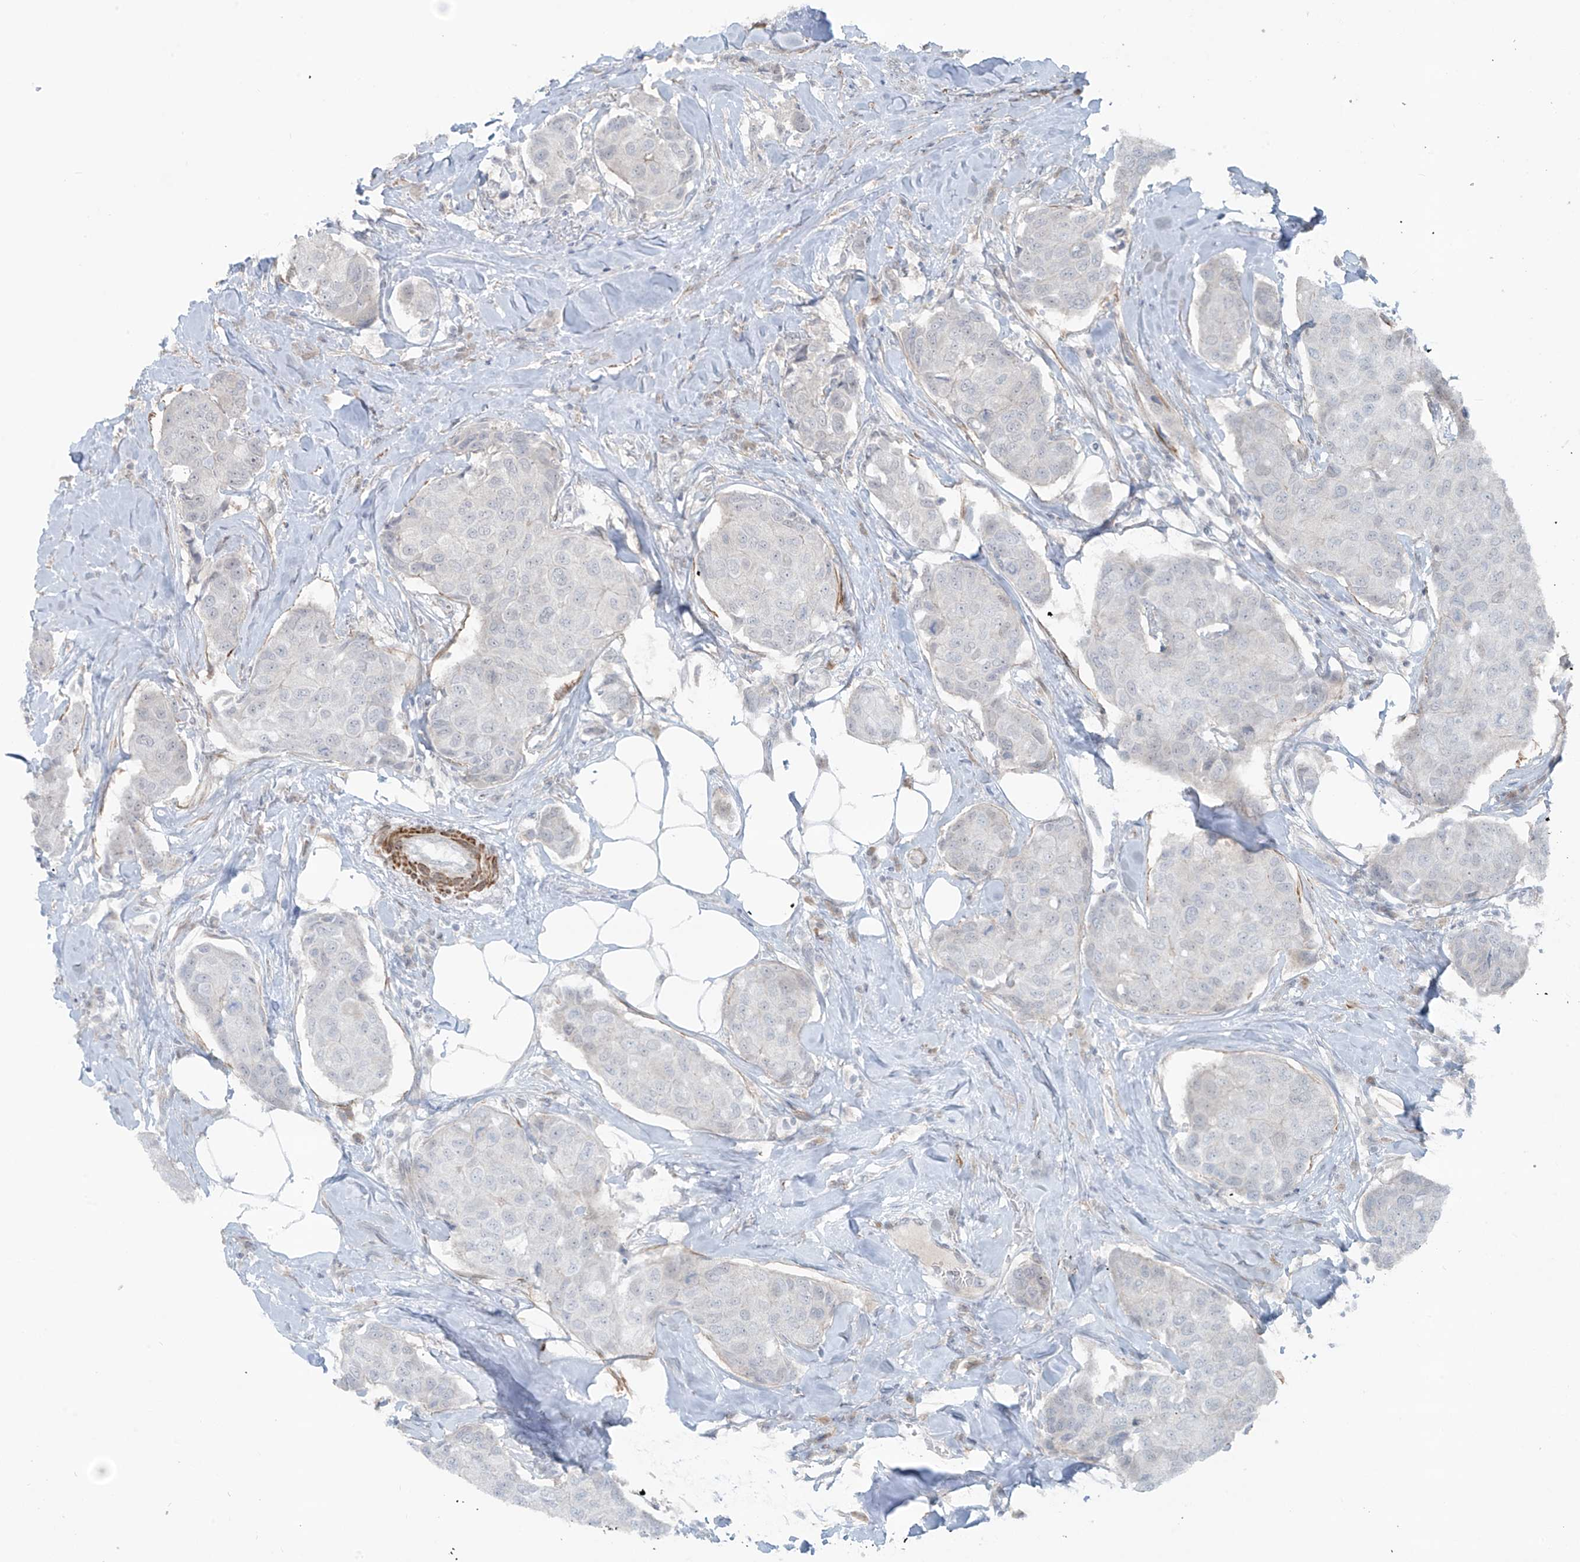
{"staining": {"intensity": "negative", "quantity": "none", "location": "none"}, "tissue": "breast cancer", "cell_type": "Tumor cells", "image_type": "cancer", "snomed": [{"axis": "morphology", "description": "Duct carcinoma"}, {"axis": "topography", "description": "Breast"}], "caption": "Histopathology image shows no significant protein expression in tumor cells of breast cancer (invasive ductal carcinoma).", "gene": "RASGEF1A", "patient": {"sex": "female", "age": 80}}